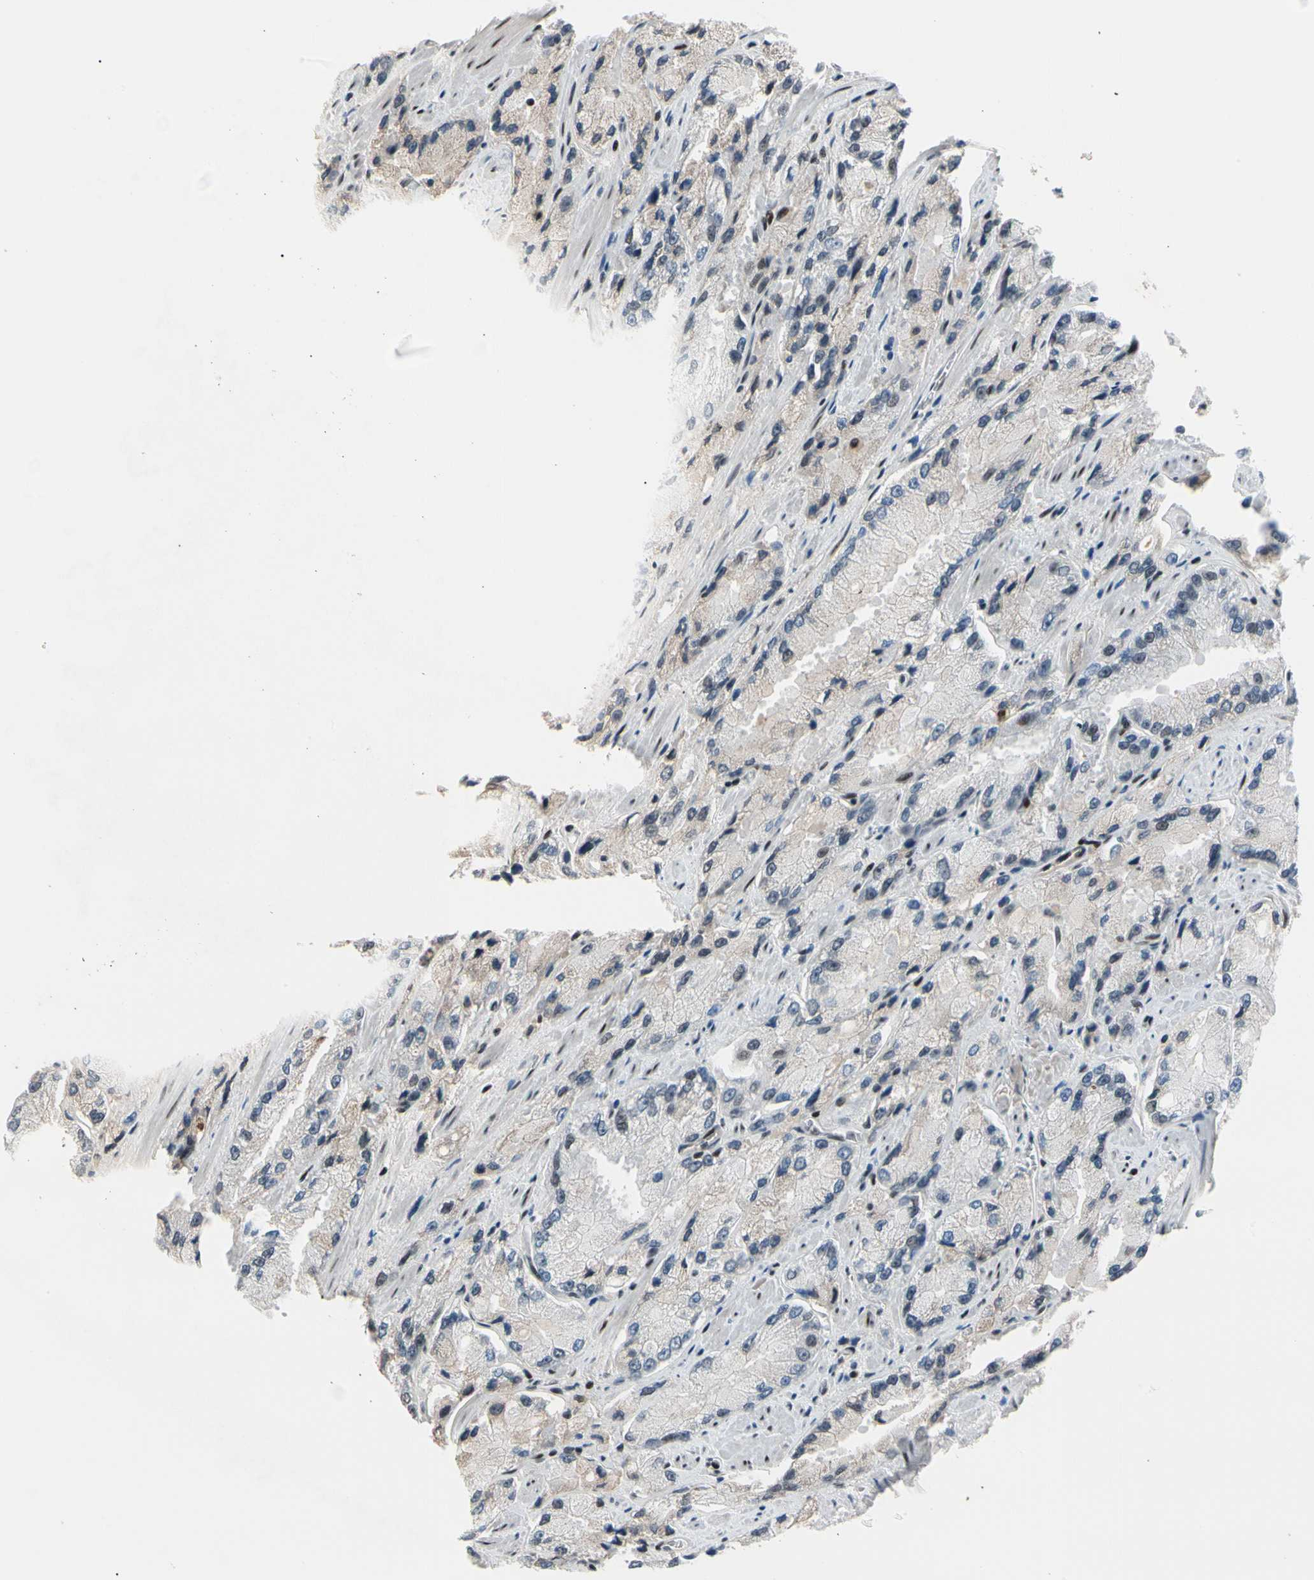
{"staining": {"intensity": "negative", "quantity": "none", "location": "none"}, "tissue": "prostate cancer", "cell_type": "Tumor cells", "image_type": "cancer", "snomed": [{"axis": "morphology", "description": "Adenocarcinoma, High grade"}, {"axis": "topography", "description": "Prostate"}], "caption": "Tumor cells show no significant expression in prostate cancer (adenocarcinoma (high-grade)). Brightfield microscopy of IHC stained with DAB (brown) and hematoxylin (blue), captured at high magnification.", "gene": "FOXO3", "patient": {"sex": "male", "age": 58}}